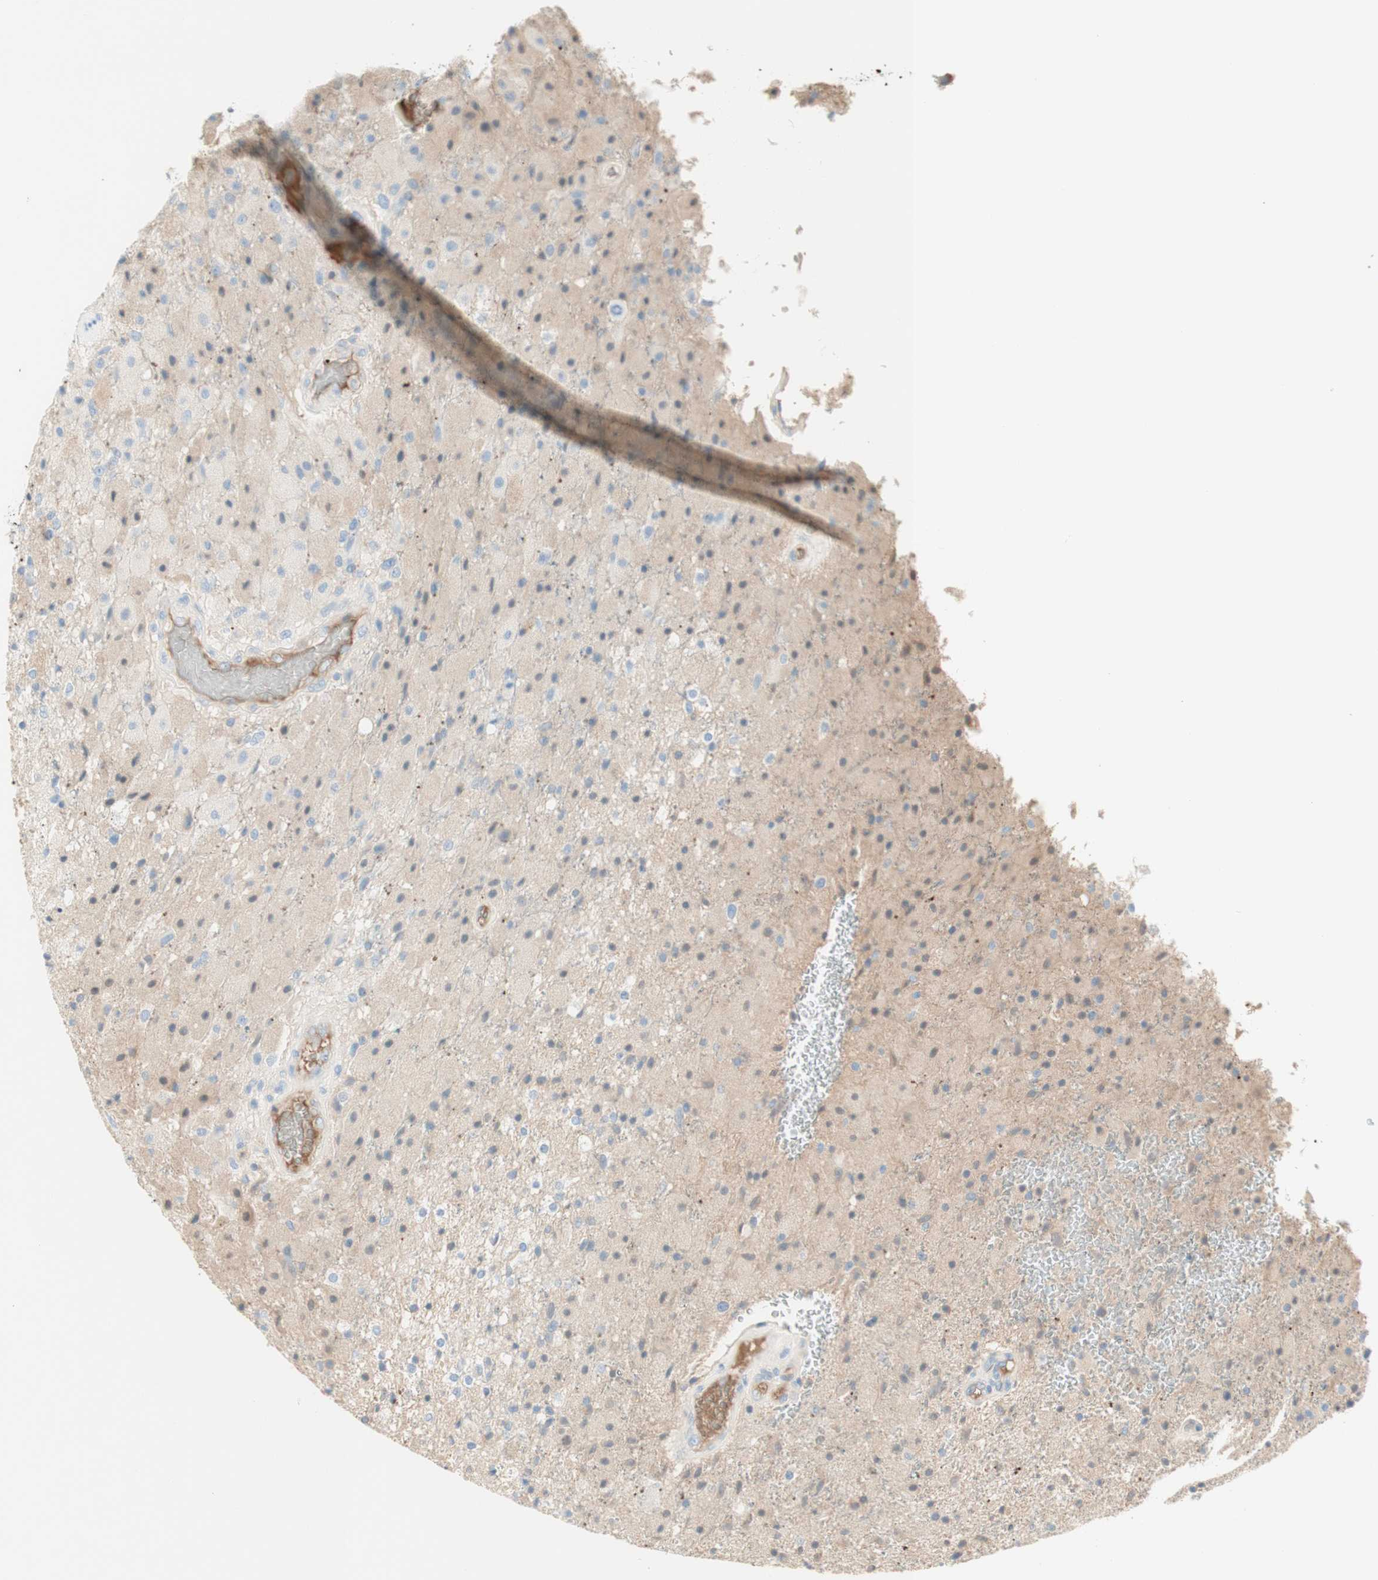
{"staining": {"intensity": "weak", "quantity": ">75%", "location": "cytoplasmic/membranous"}, "tissue": "glioma", "cell_type": "Tumor cells", "image_type": "cancer", "snomed": [{"axis": "morphology", "description": "Normal tissue, NOS"}, {"axis": "morphology", "description": "Glioma, malignant, High grade"}, {"axis": "topography", "description": "Cerebral cortex"}], "caption": "Weak cytoplasmic/membranous positivity is seen in about >75% of tumor cells in malignant glioma (high-grade).", "gene": "KNG1", "patient": {"sex": "male", "age": 77}}